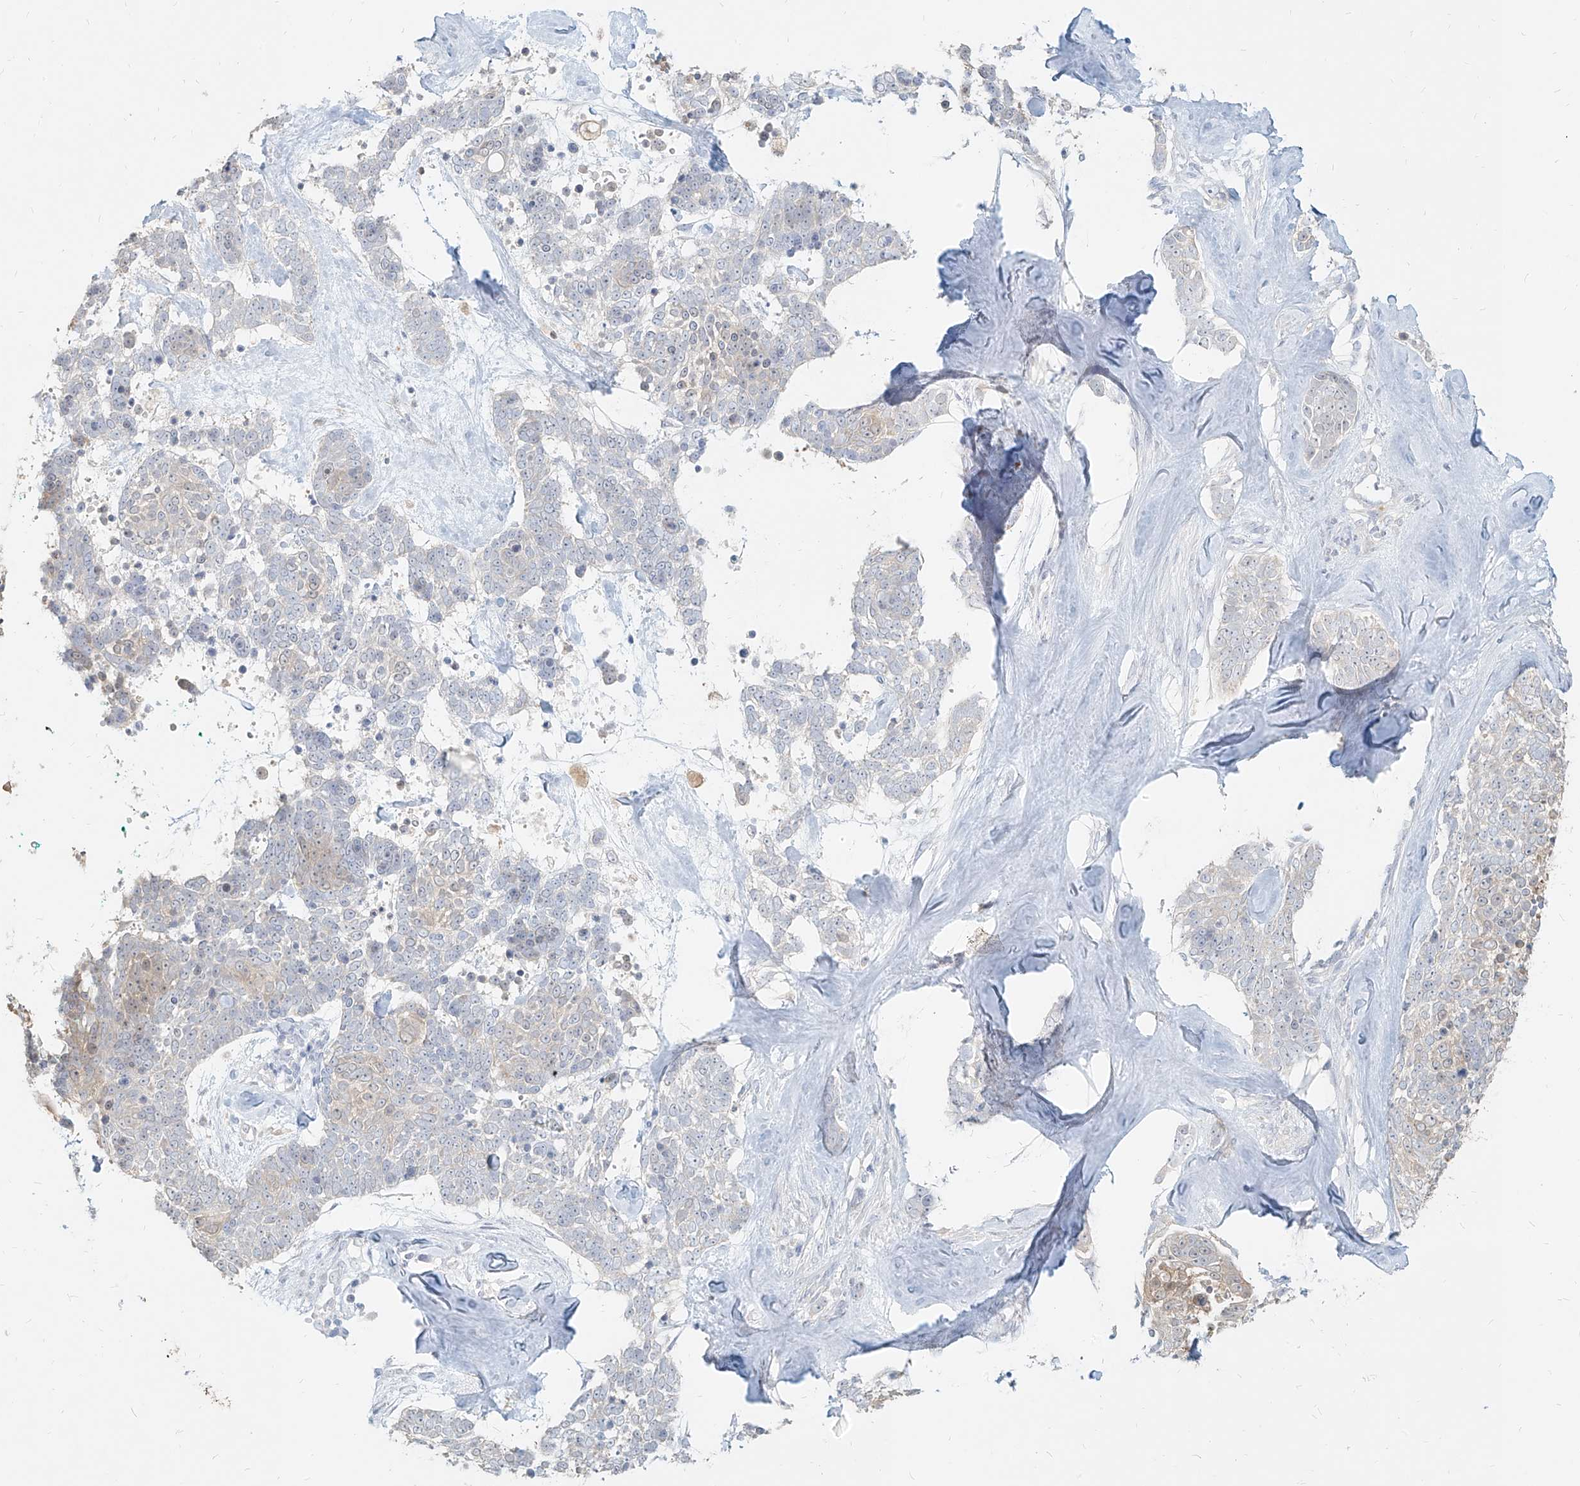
{"staining": {"intensity": "negative", "quantity": "none", "location": "none"}, "tissue": "skin cancer", "cell_type": "Tumor cells", "image_type": "cancer", "snomed": [{"axis": "morphology", "description": "Basal cell carcinoma"}, {"axis": "topography", "description": "Skin"}], "caption": "Skin basal cell carcinoma stained for a protein using IHC shows no positivity tumor cells.", "gene": "PGD", "patient": {"sex": "female", "age": 81}}